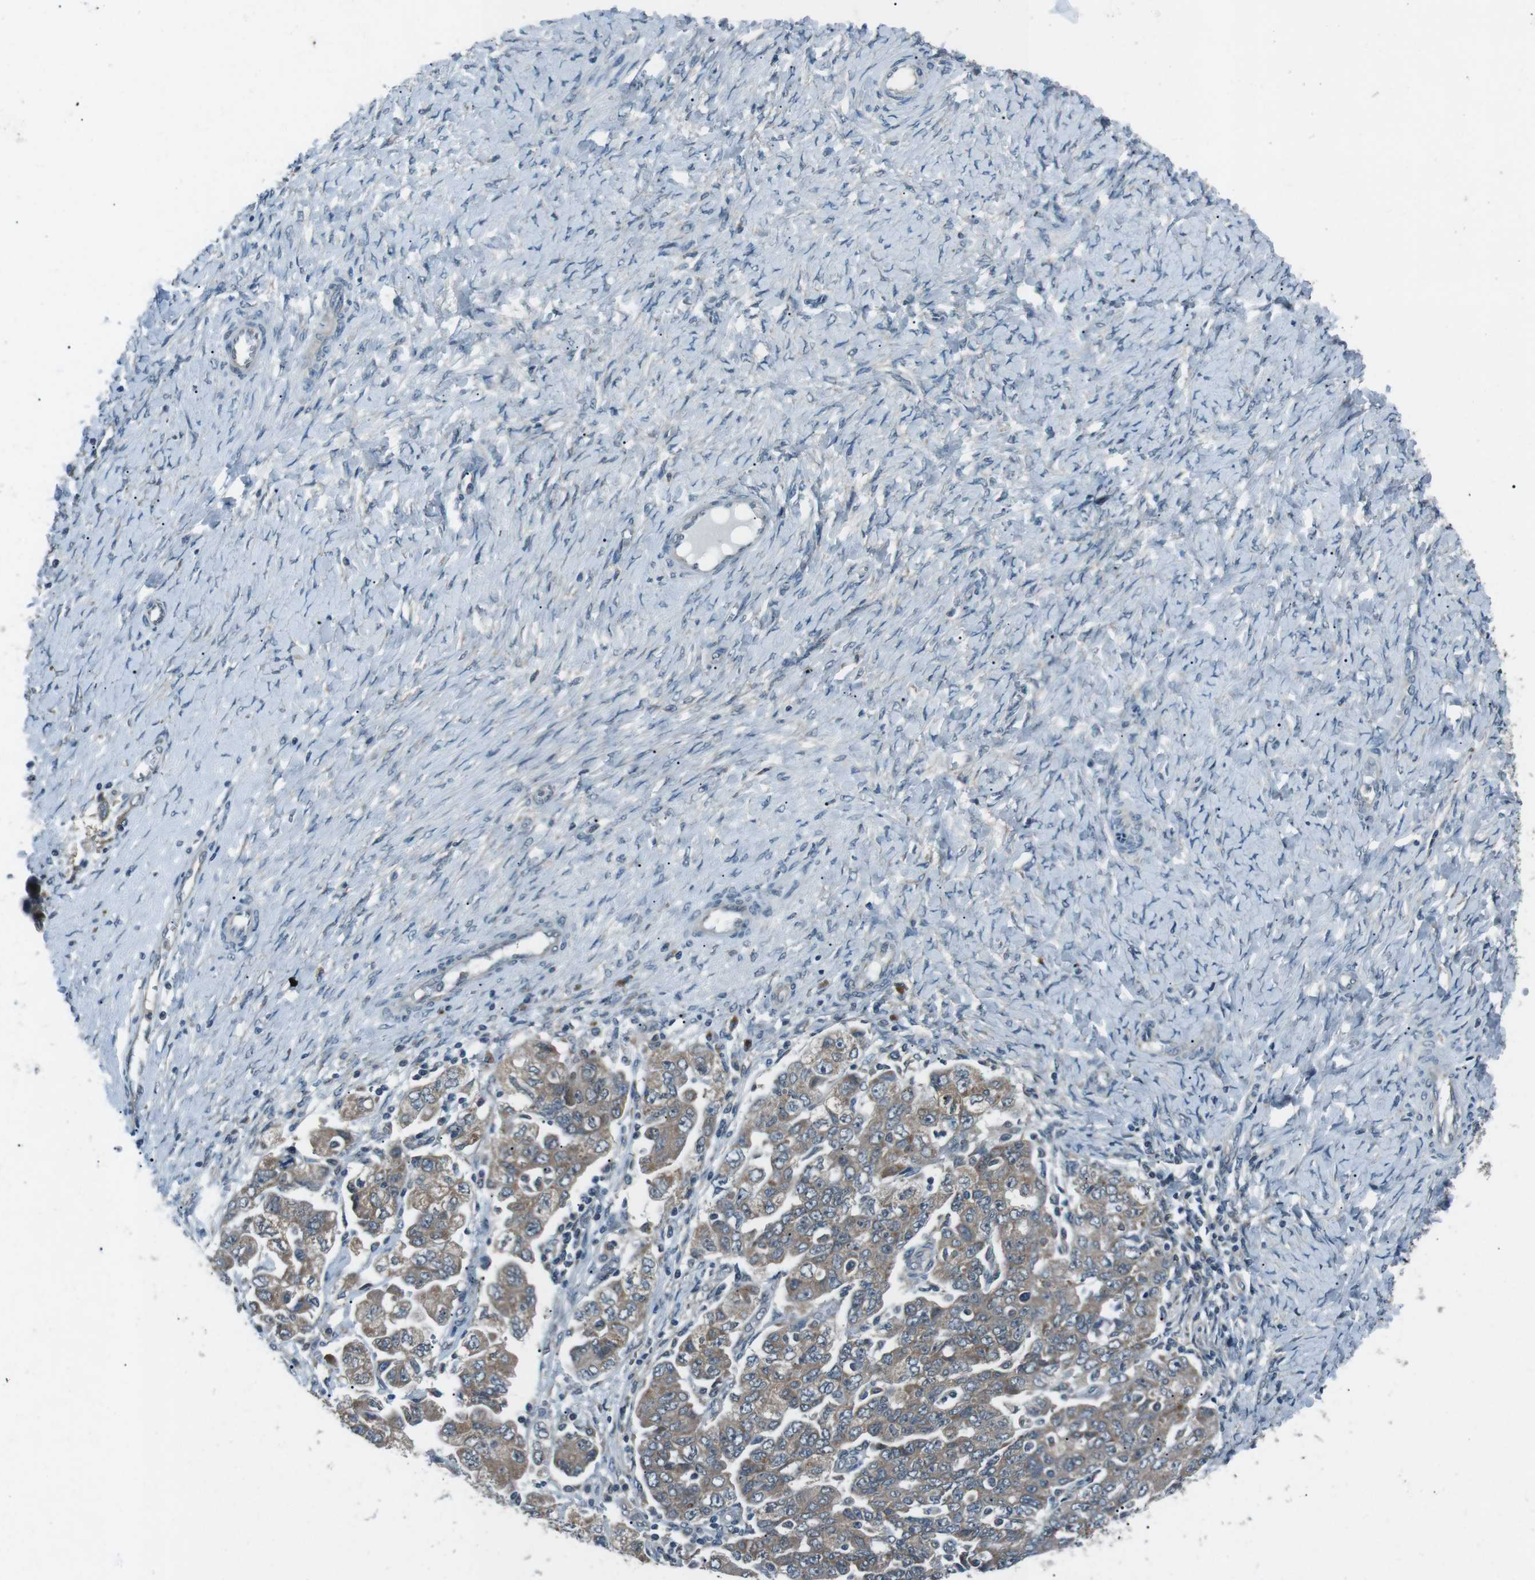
{"staining": {"intensity": "weak", "quantity": ">75%", "location": "cytoplasmic/membranous"}, "tissue": "ovarian cancer", "cell_type": "Tumor cells", "image_type": "cancer", "snomed": [{"axis": "morphology", "description": "Carcinoma, NOS"}, {"axis": "morphology", "description": "Cystadenocarcinoma, serous, NOS"}, {"axis": "topography", "description": "Ovary"}], "caption": "IHC of human ovarian cancer reveals low levels of weak cytoplasmic/membranous positivity in about >75% of tumor cells.", "gene": "LRIG2", "patient": {"sex": "female", "age": 69}}